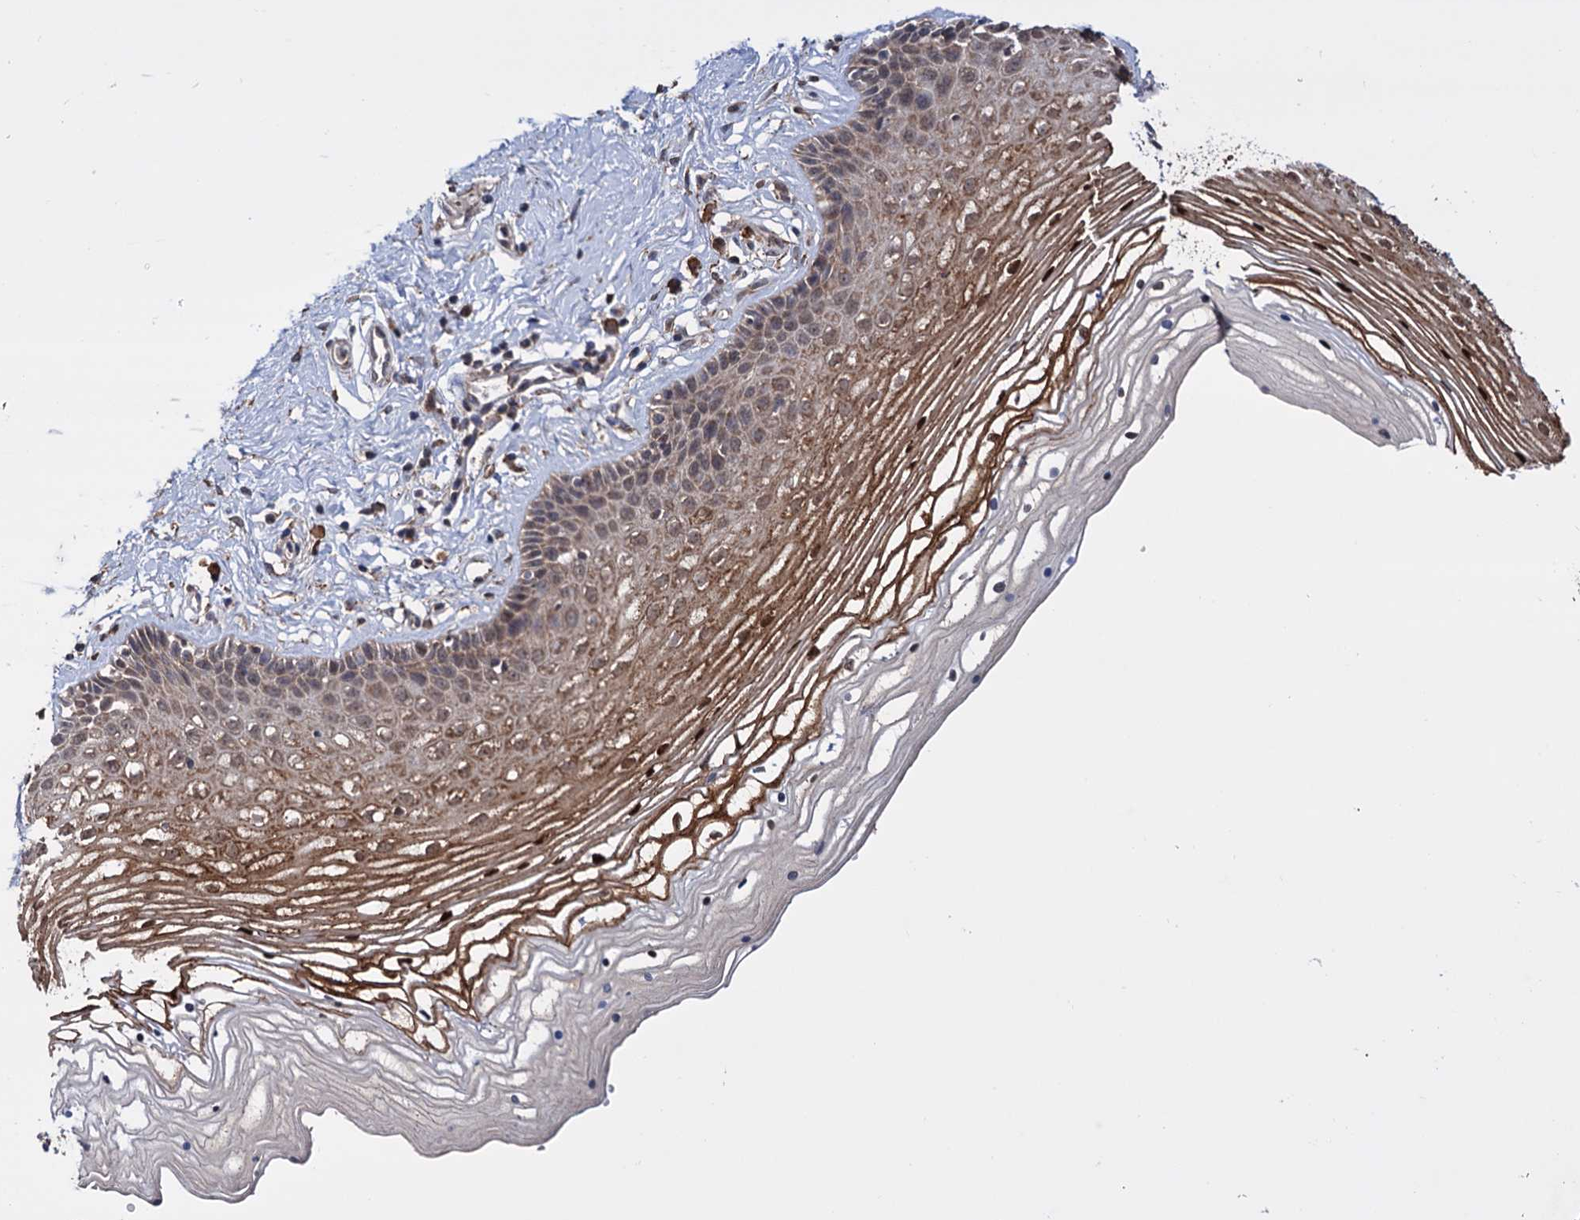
{"staining": {"intensity": "moderate", "quantity": "<25%", "location": "cytoplasmic/membranous"}, "tissue": "vagina", "cell_type": "Squamous epithelial cells", "image_type": "normal", "snomed": [{"axis": "morphology", "description": "Normal tissue, NOS"}, {"axis": "topography", "description": "Vagina"}], "caption": "DAB immunohistochemical staining of normal human vagina shows moderate cytoplasmic/membranous protein expression in about <25% of squamous epithelial cells.", "gene": "TBC1D12", "patient": {"sex": "female", "age": 46}}